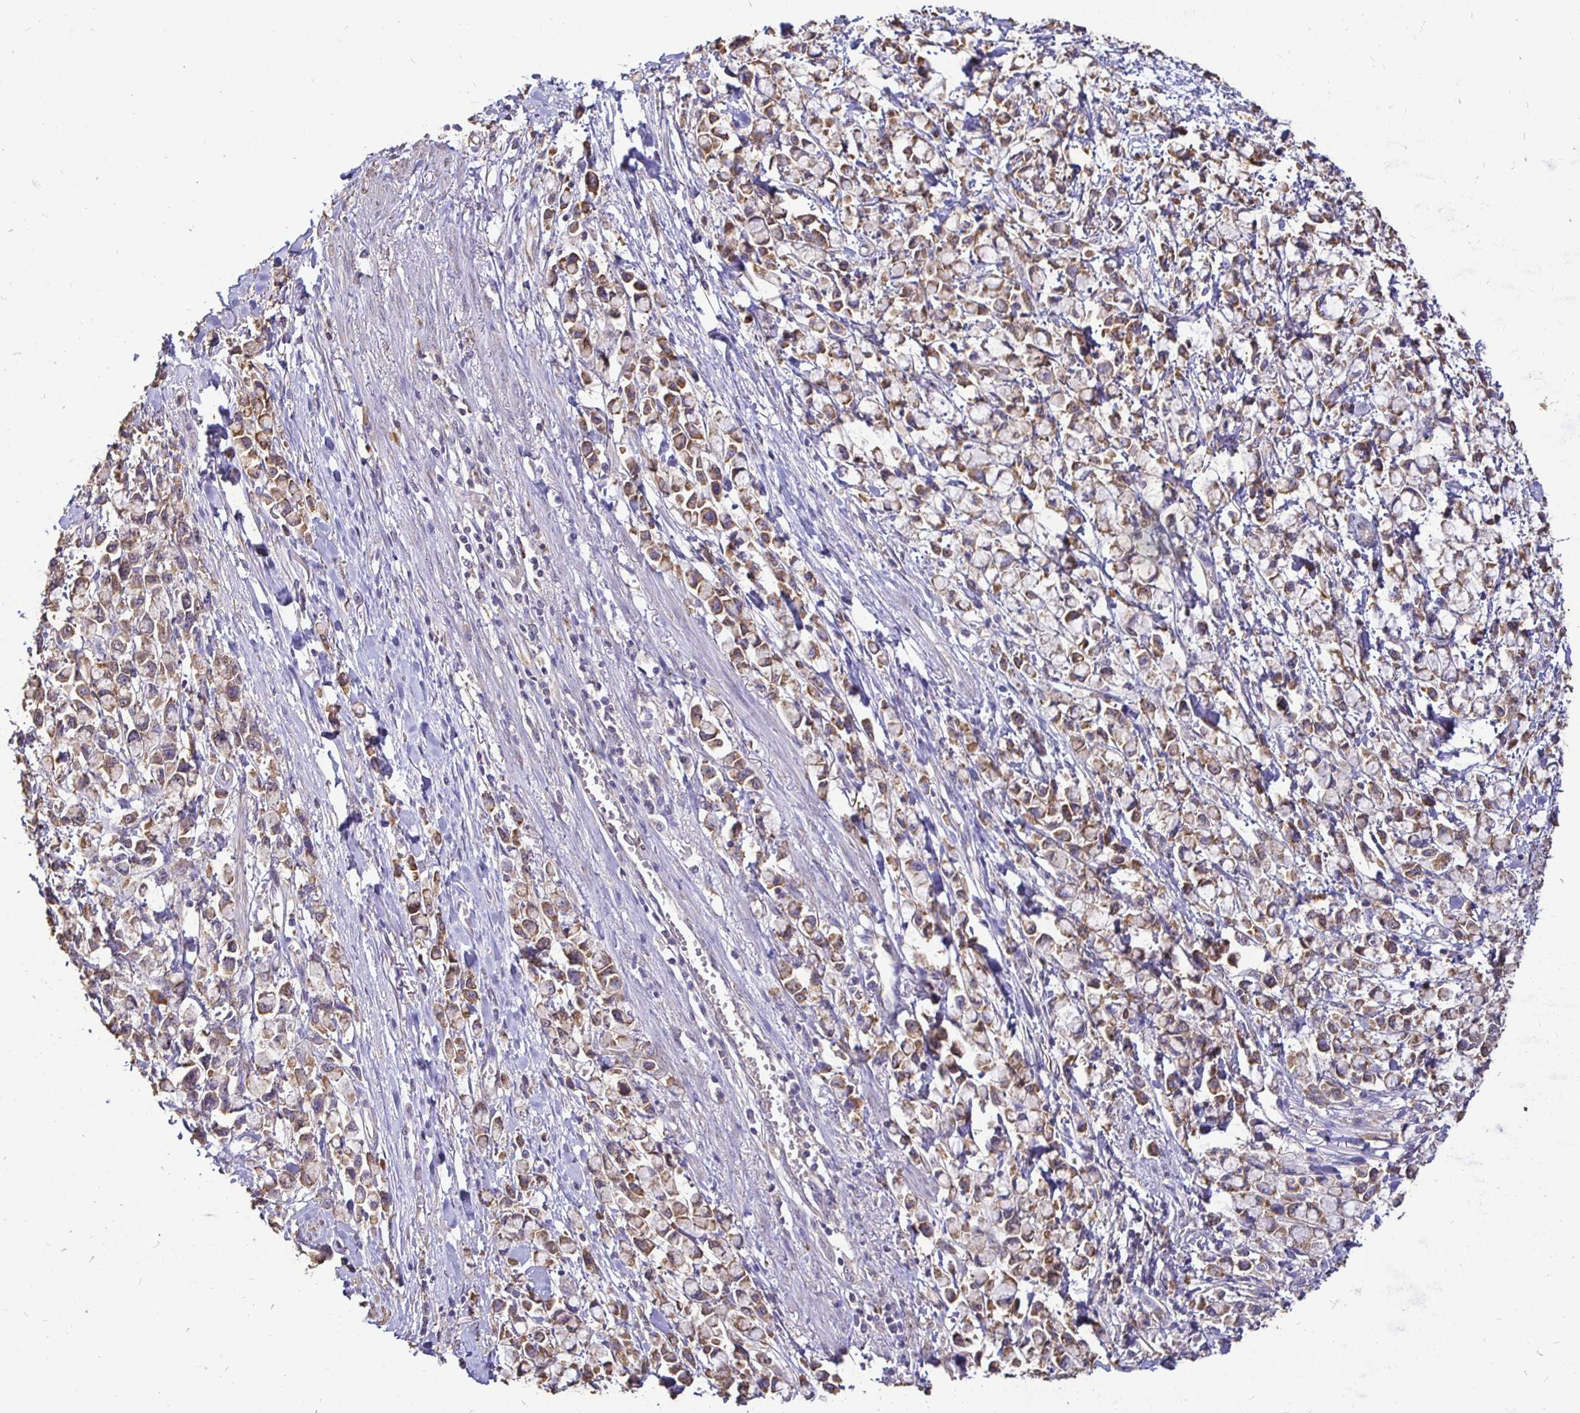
{"staining": {"intensity": "weak", "quantity": "25%-75%", "location": "cytoplasmic/membranous"}, "tissue": "stomach cancer", "cell_type": "Tumor cells", "image_type": "cancer", "snomed": [{"axis": "morphology", "description": "Adenocarcinoma, NOS"}, {"axis": "topography", "description": "Stomach"}], "caption": "Human stomach cancer stained for a protein (brown) exhibits weak cytoplasmic/membranous positive positivity in approximately 25%-75% of tumor cells.", "gene": "MAPK8IP3", "patient": {"sex": "female", "age": 81}}